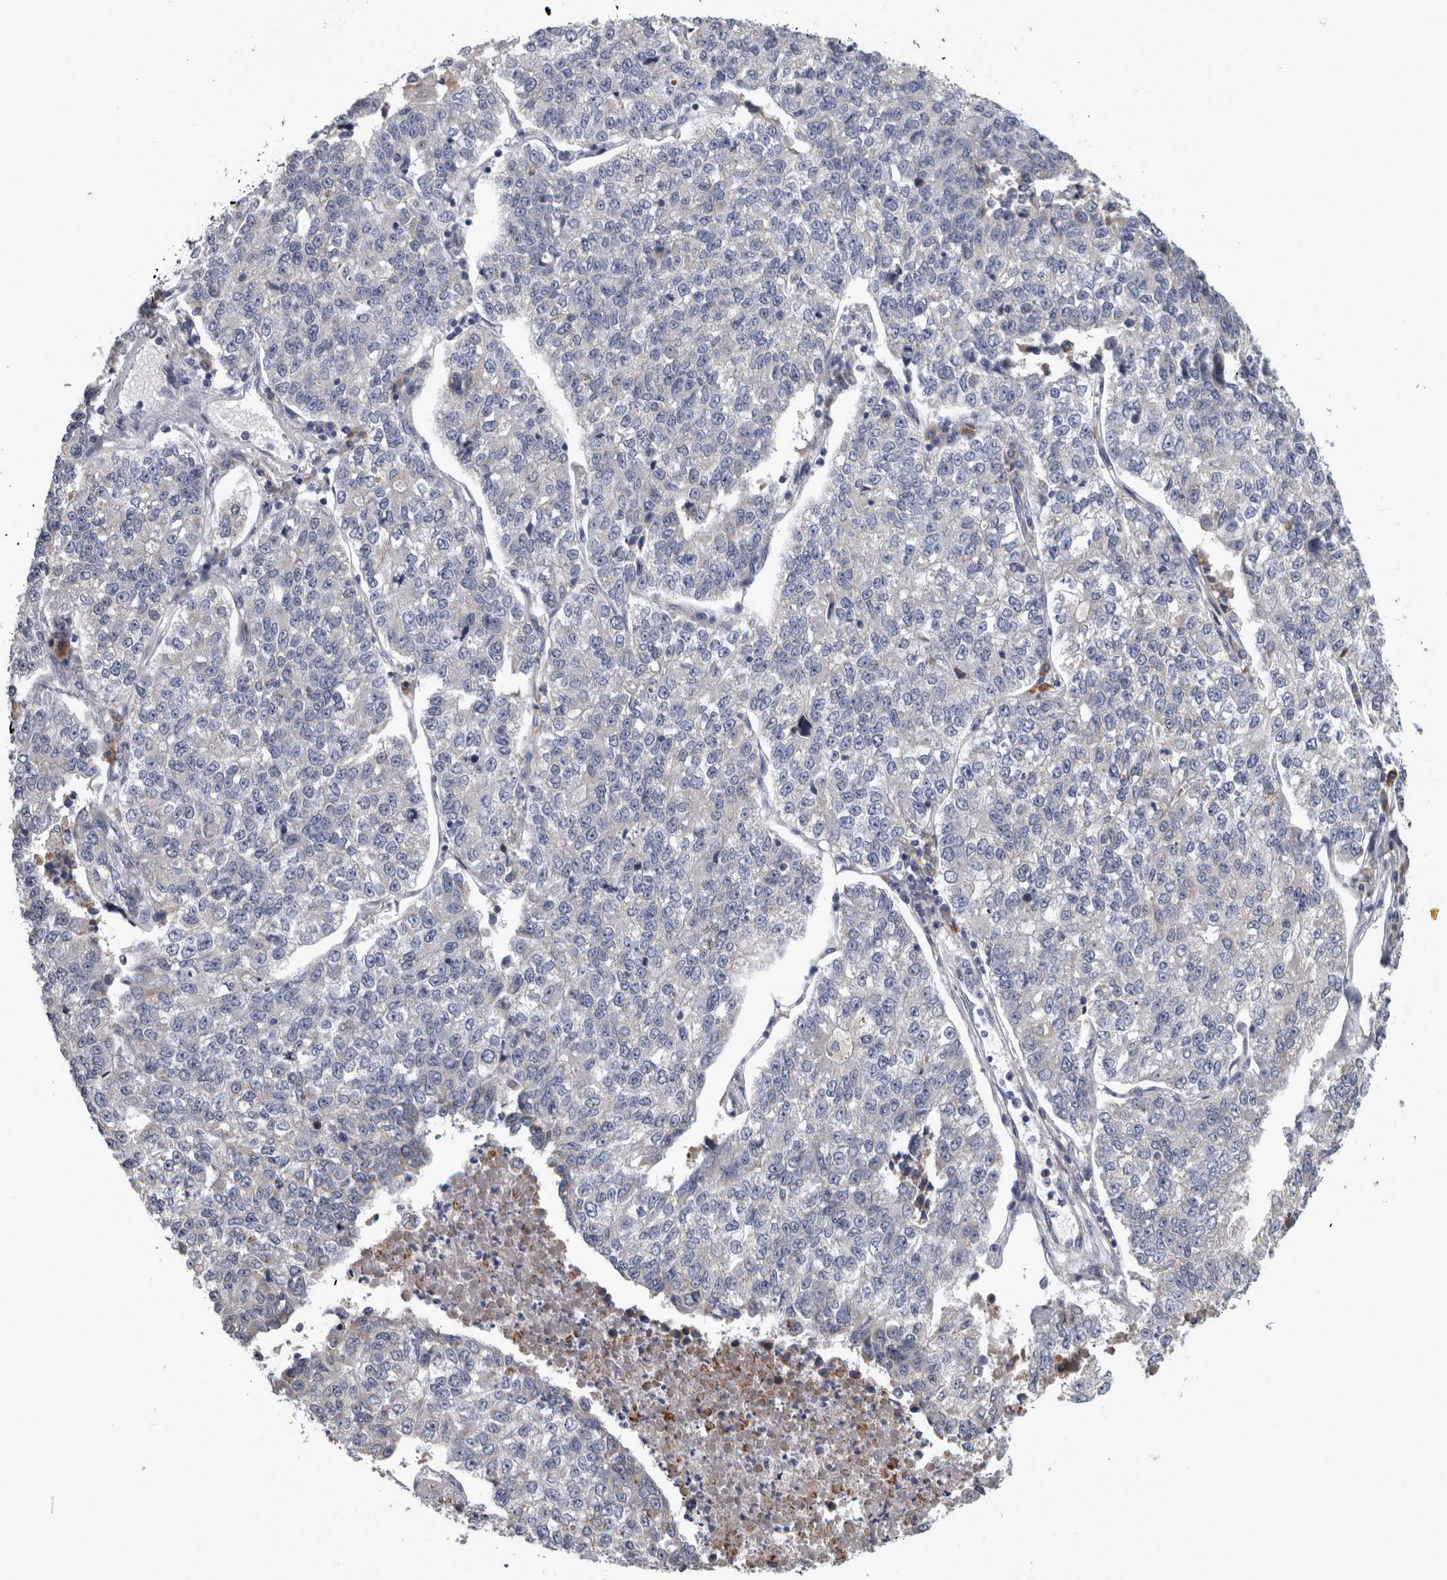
{"staining": {"intensity": "negative", "quantity": "none", "location": "none"}, "tissue": "lung cancer", "cell_type": "Tumor cells", "image_type": "cancer", "snomed": [{"axis": "morphology", "description": "Adenocarcinoma, NOS"}, {"axis": "topography", "description": "Lung"}], "caption": "An immunohistochemistry histopathology image of lung cancer is shown. There is no staining in tumor cells of lung cancer.", "gene": "DBT", "patient": {"sex": "male", "age": 49}}